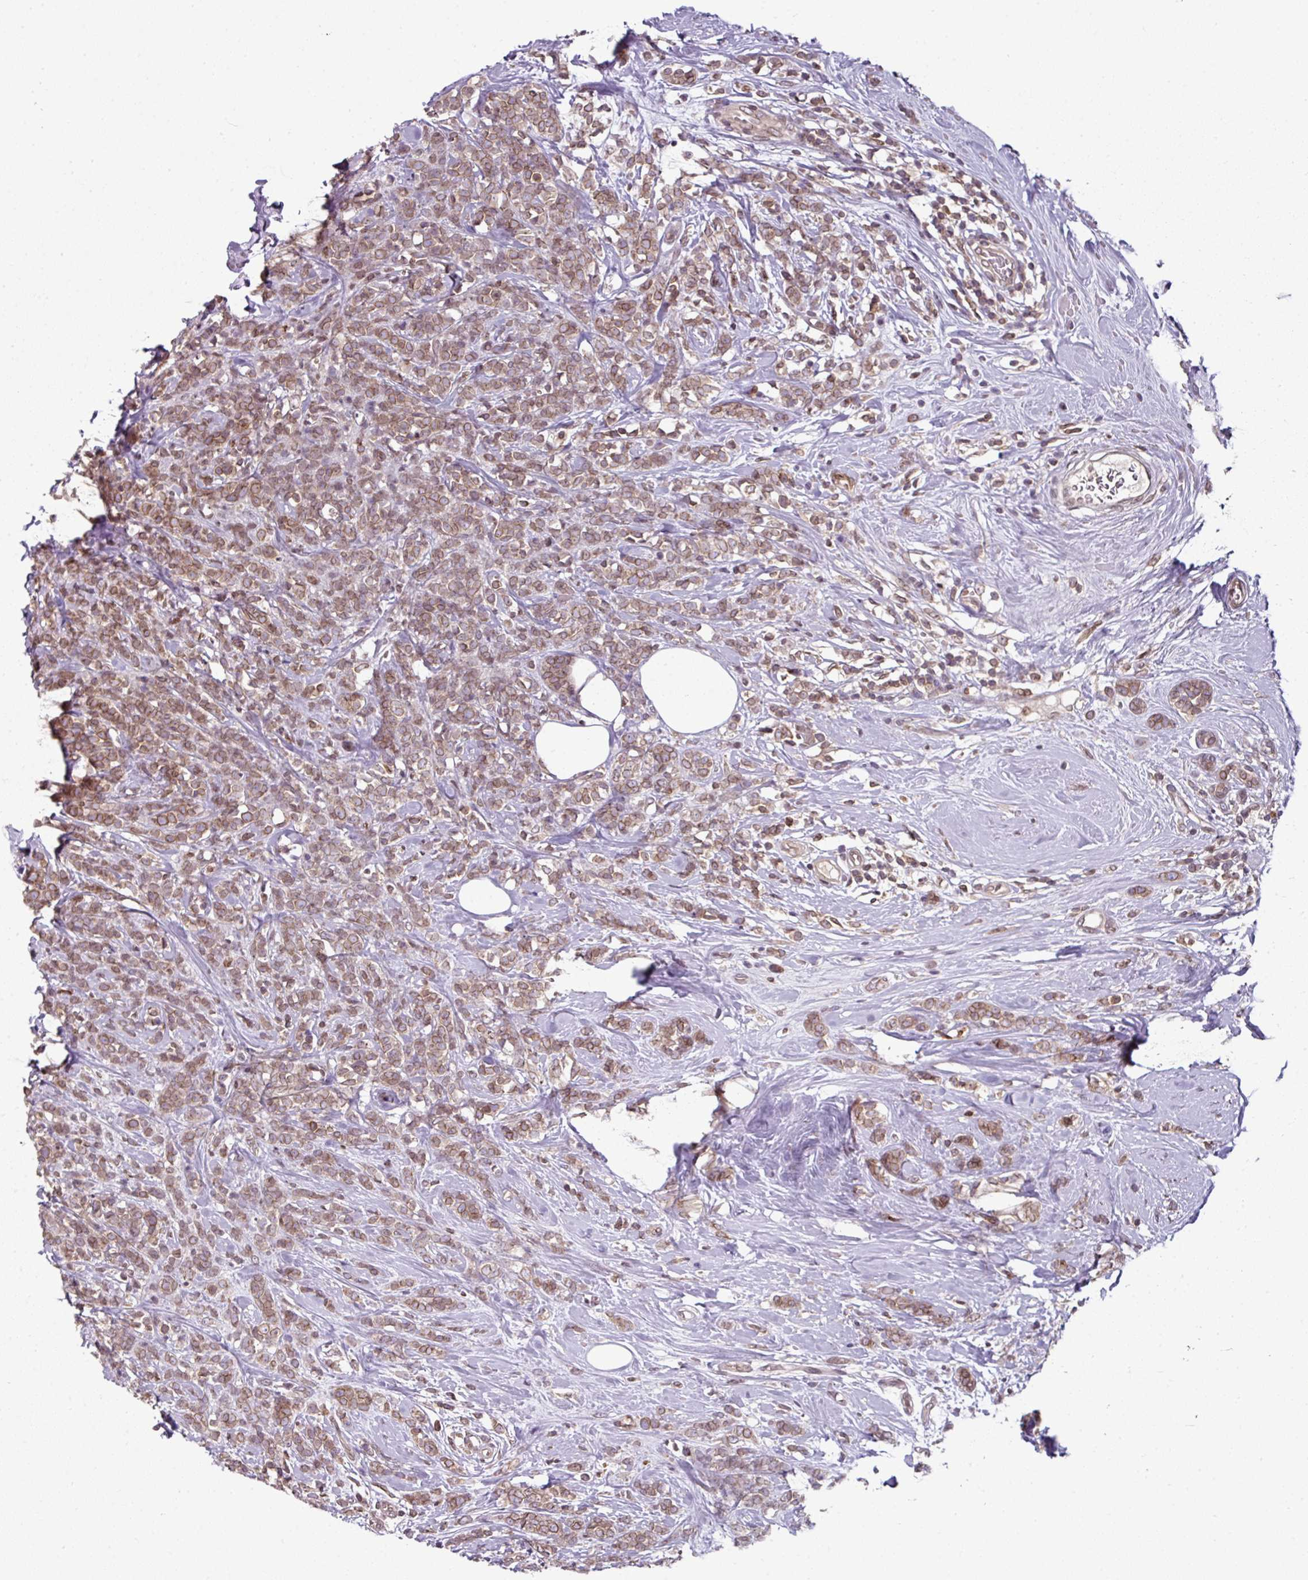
{"staining": {"intensity": "moderate", "quantity": ">75%", "location": "cytoplasmic/membranous,nuclear"}, "tissue": "breast cancer", "cell_type": "Tumor cells", "image_type": "cancer", "snomed": [{"axis": "morphology", "description": "Lobular carcinoma"}, {"axis": "topography", "description": "Breast"}], "caption": "Breast cancer (lobular carcinoma) was stained to show a protein in brown. There is medium levels of moderate cytoplasmic/membranous and nuclear staining in approximately >75% of tumor cells. Using DAB (3,3'-diaminobenzidine) (brown) and hematoxylin (blue) stains, captured at high magnification using brightfield microscopy.", "gene": "RANGAP1", "patient": {"sex": "female", "age": 58}}